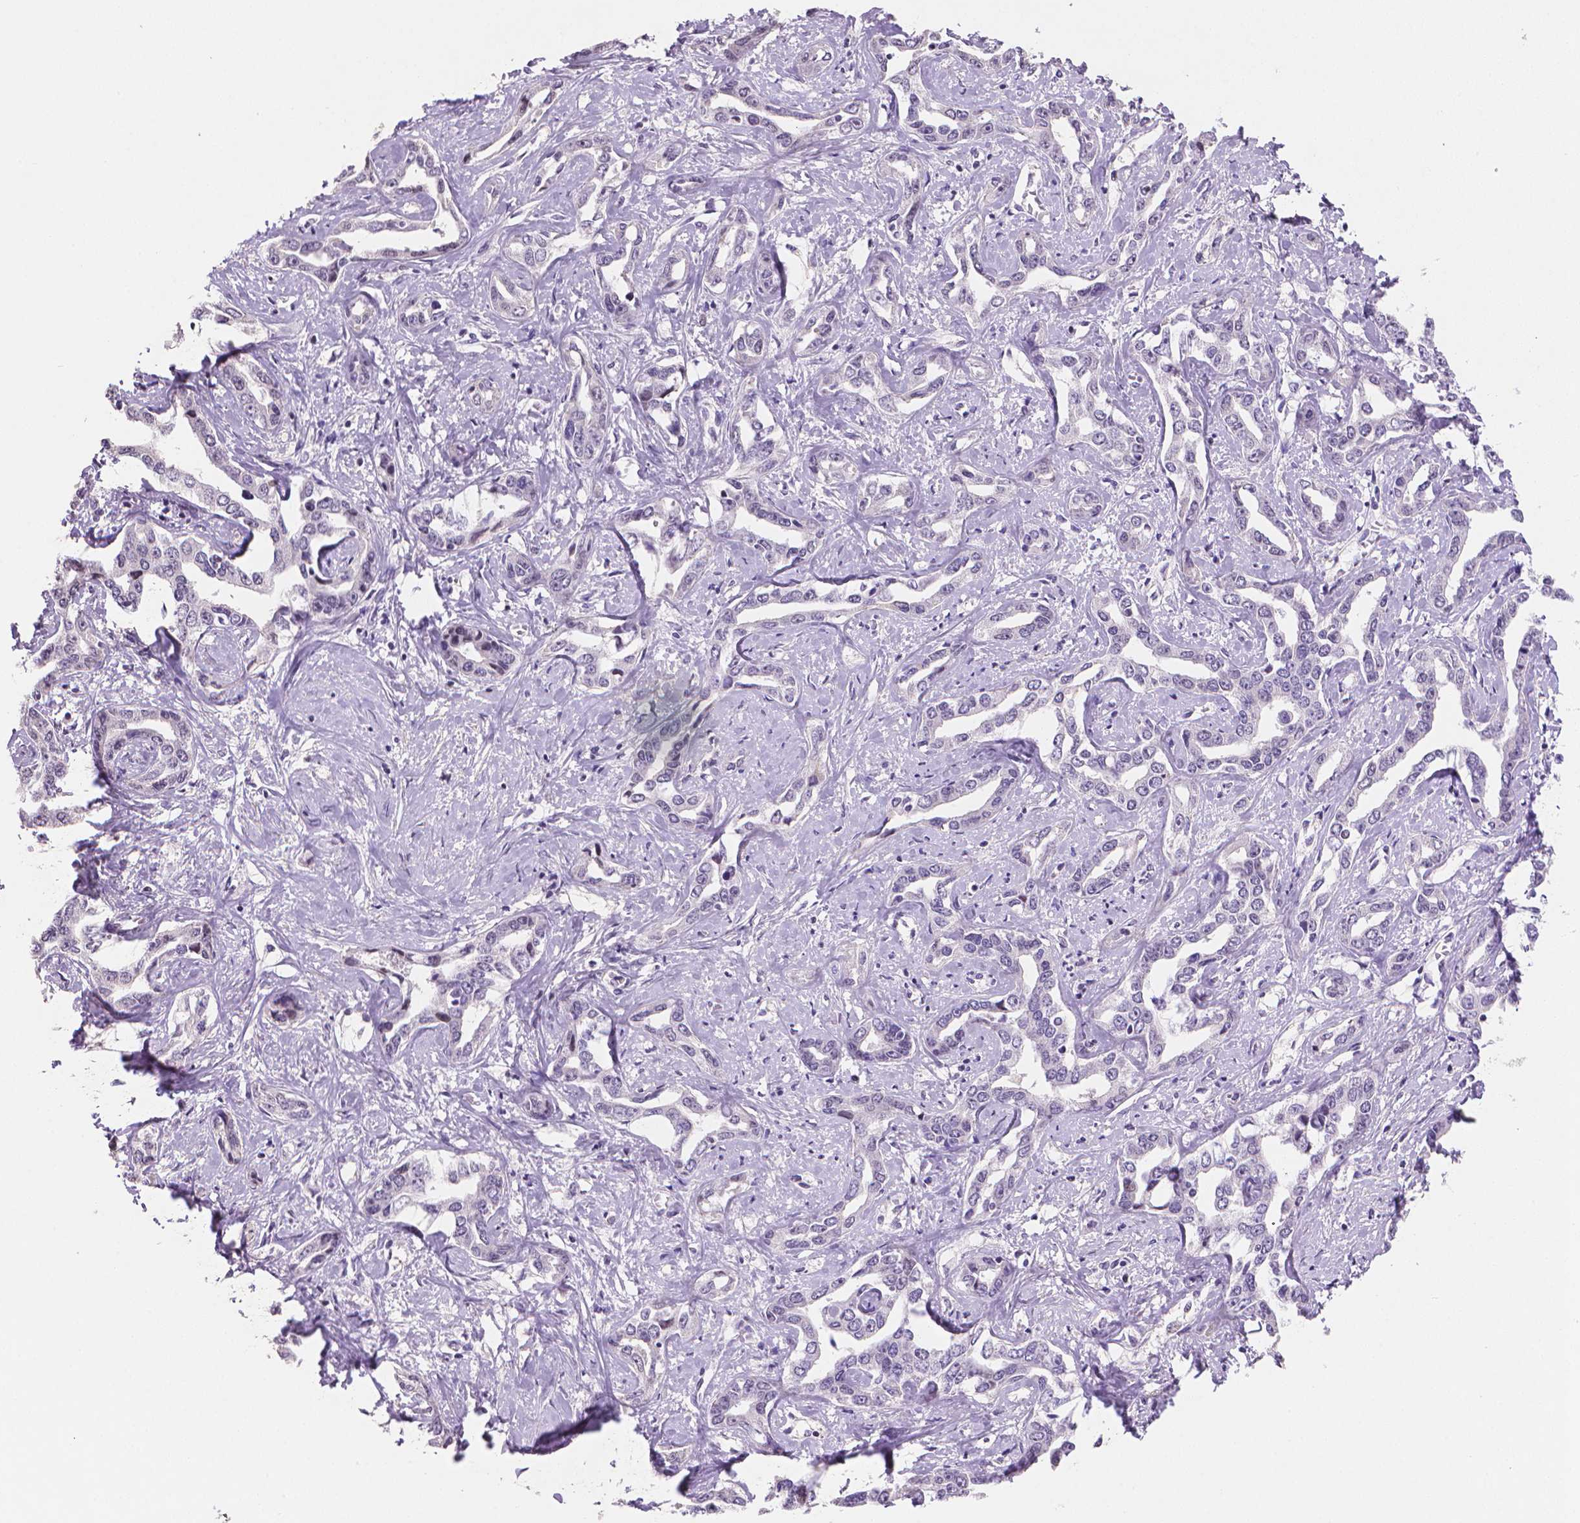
{"staining": {"intensity": "negative", "quantity": "none", "location": "none"}, "tissue": "liver cancer", "cell_type": "Tumor cells", "image_type": "cancer", "snomed": [{"axis": "morphology", "description": "Cholangiocarcinoma"}, {"axis": "topography", "description": "Liver"}], "caption": "Micrograph shows no significant protein expression in tumor cells of cholangiocarcinoma (liver).", "gene": "CLXN", "patient": {"sex": "male", "age": 59}}